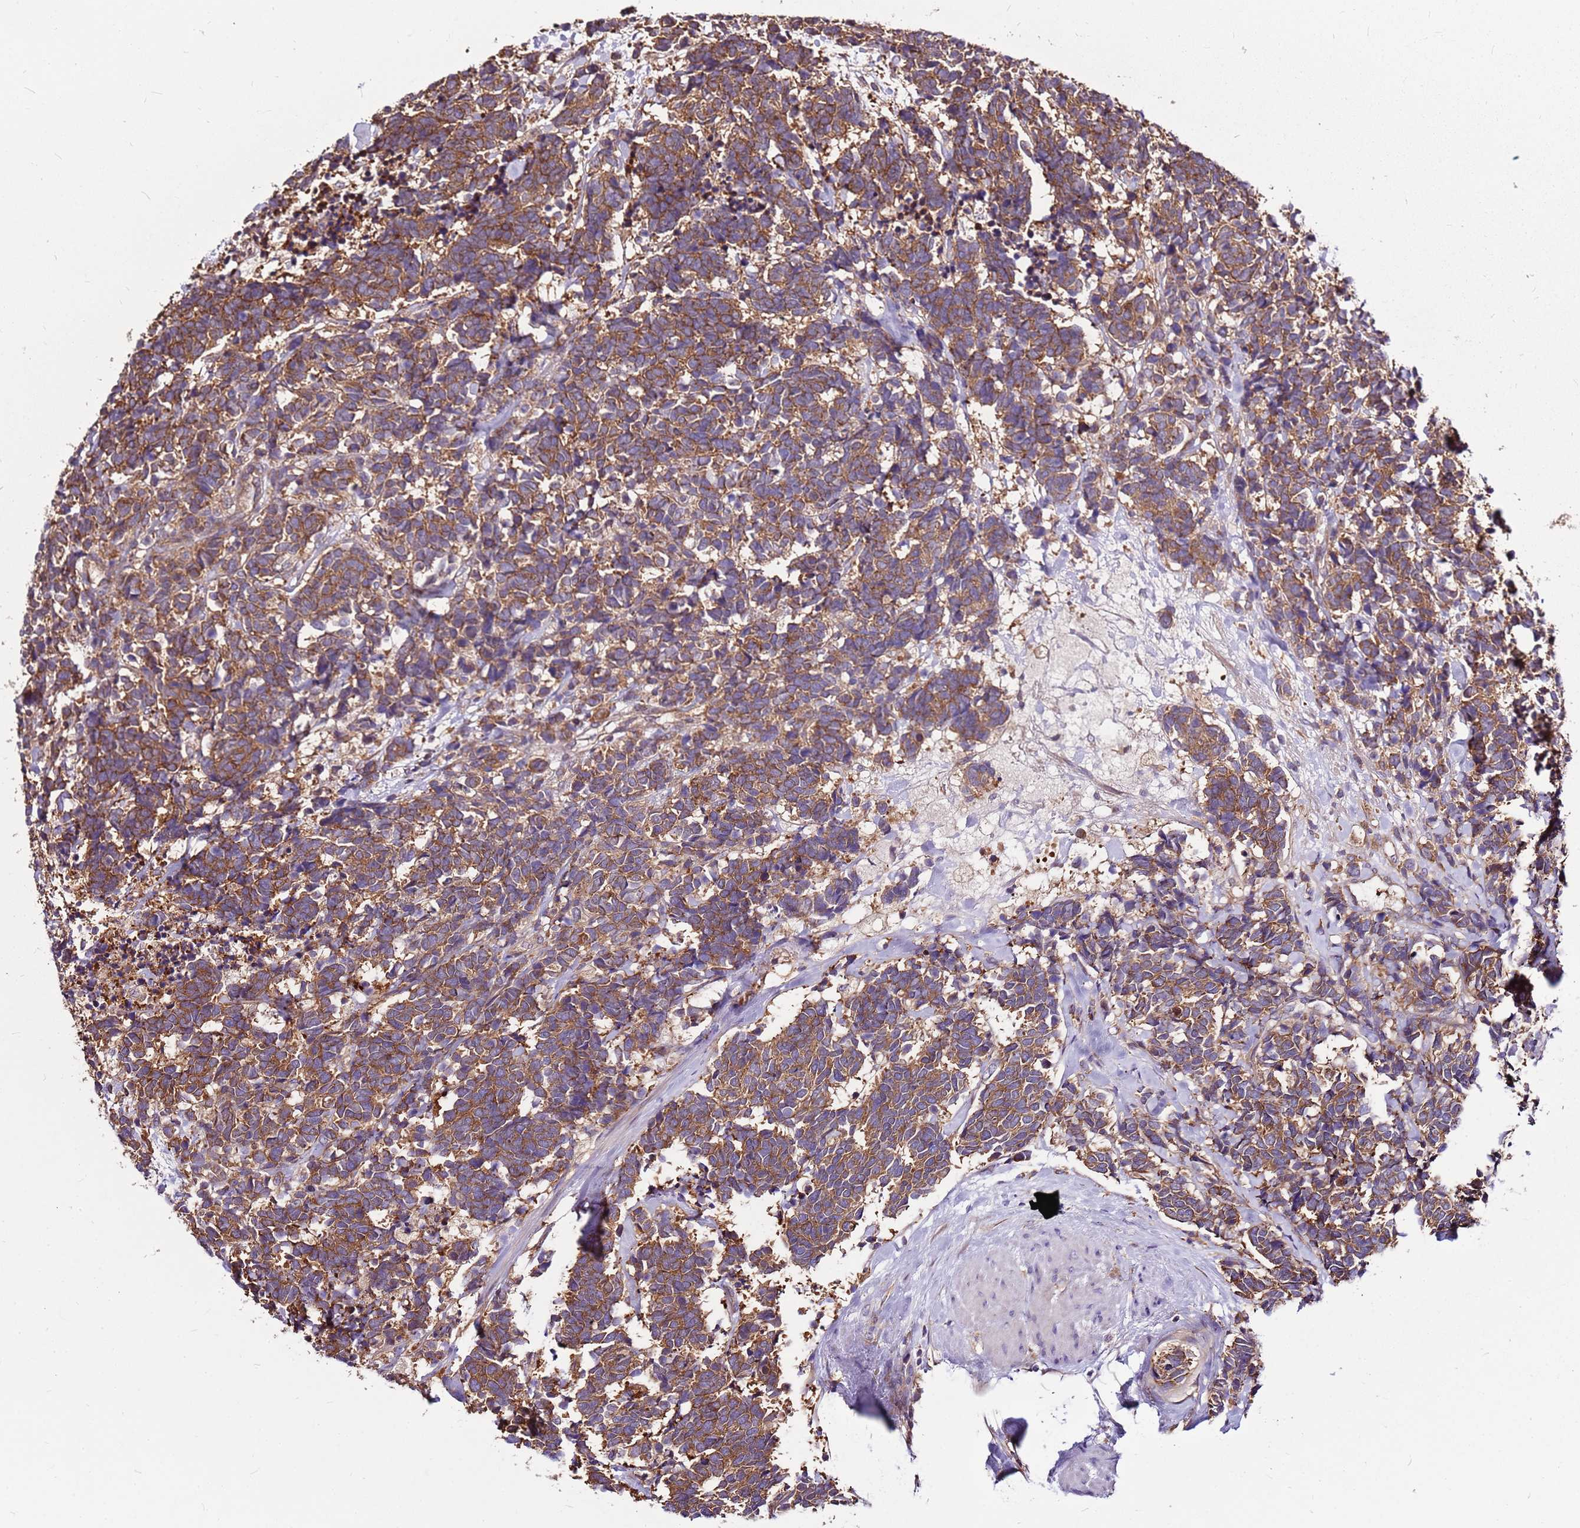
{"staining": {"intensity": "moderate", "quantity": ">75%", "location": "cytoplasmic/membranous"}, "tissue": "carcinoid", "cell_type": "Tumor cells", "image_type": "cancer", "snomed": [{"axis": "morphology", "description": "Carcinoma, NOS"}, {"axis": "morphology", "description": "Carcinoid, malignant, NOS"}, {"axis": "topography", "description": "Prostate"}], "caption": "IHC staining of carcinoid, which shows medium levels of moderate cytoplasmic/membranous positivity in approximately >75% of tumor cells indicating moderate cytoplasmic/membranous protein expression. The staining was performed using DAB (brown) for protein detection and nuclei were counterstained in hematoxylin (blue).", "gene": "ATXN2L", "patient": {"sex": "male", "age": 57}}